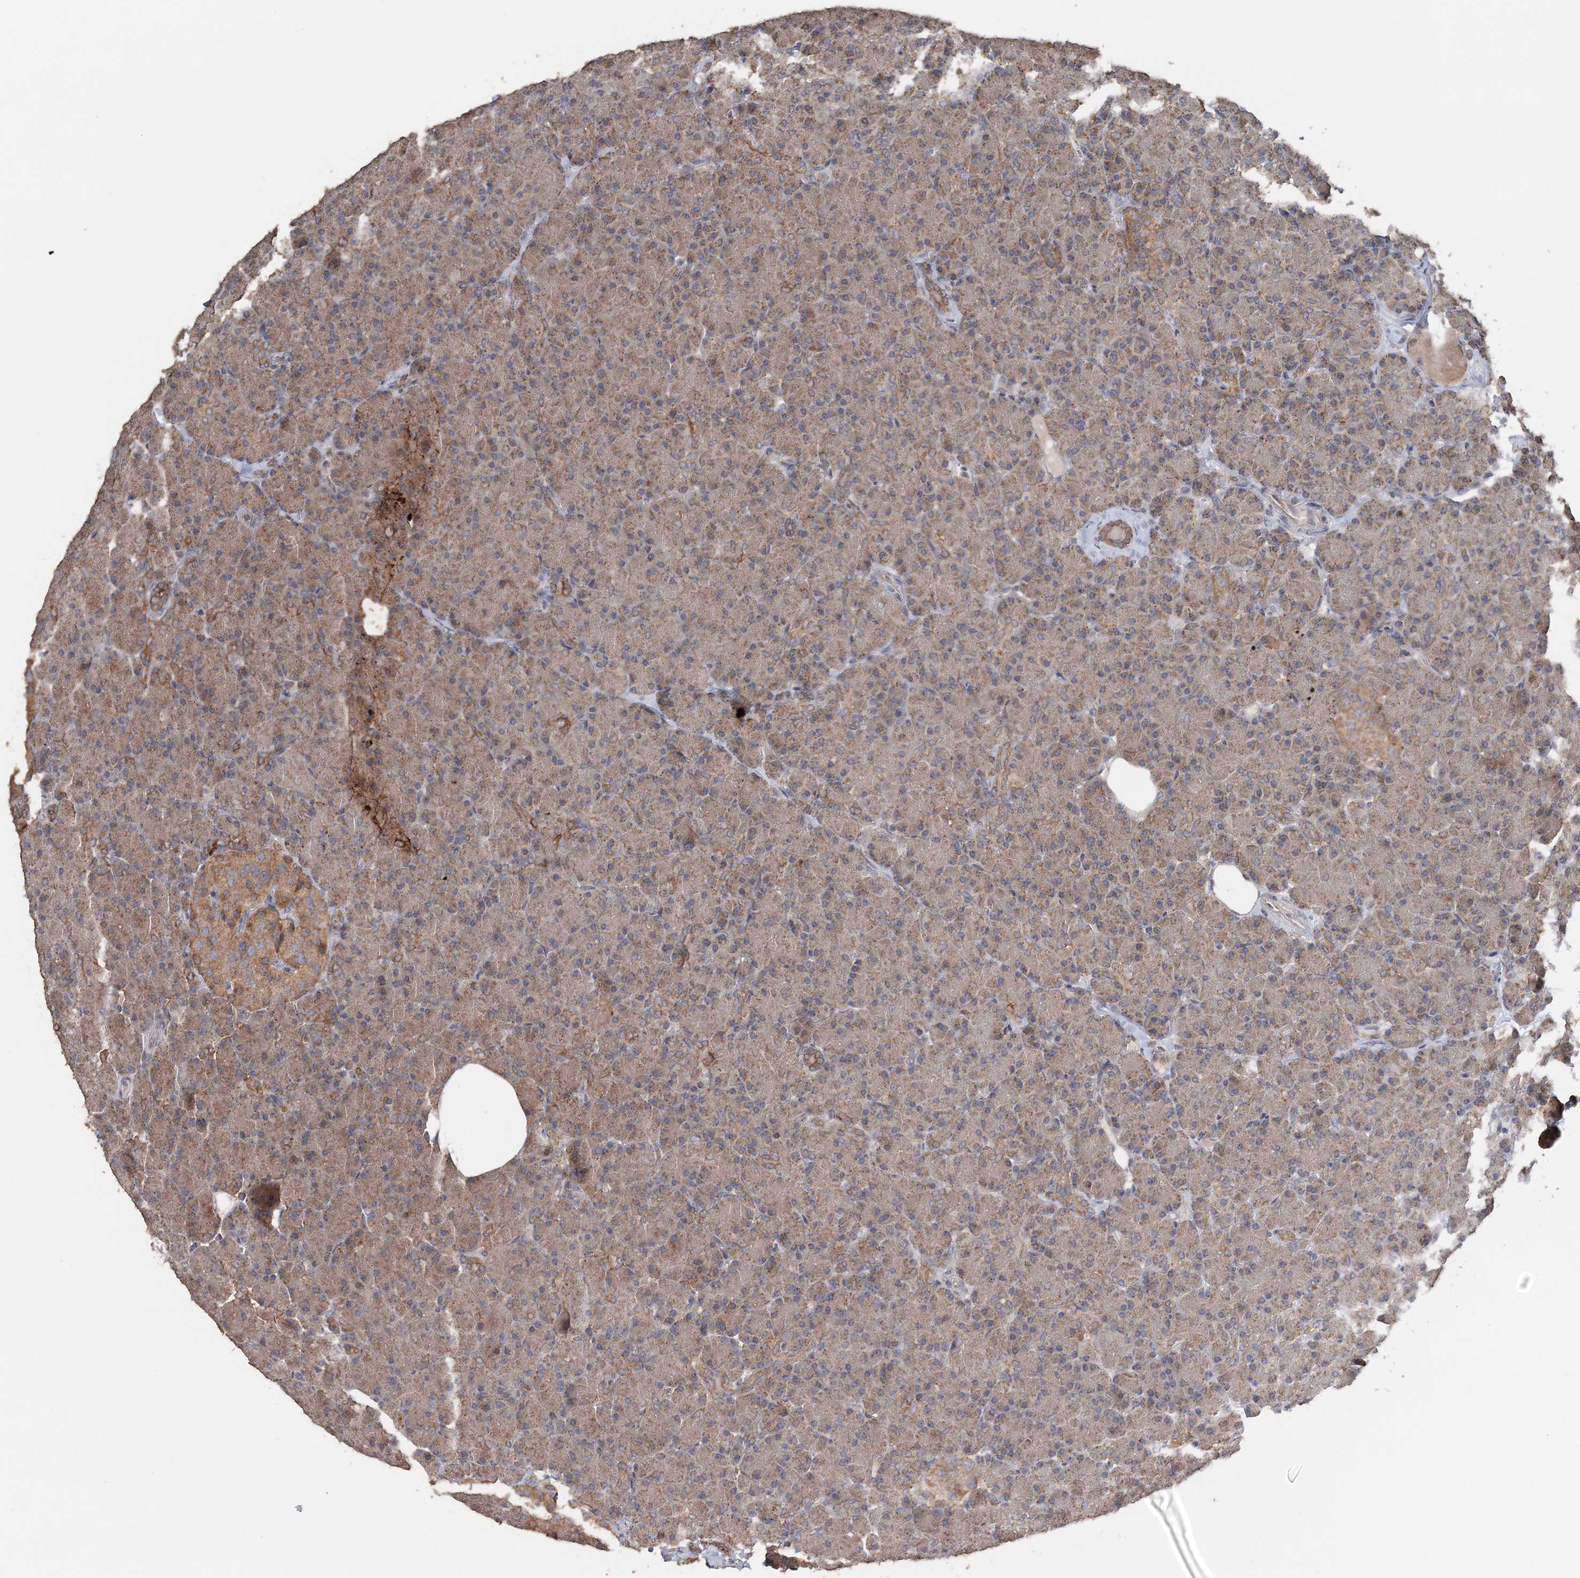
{"staining": {"intensity": "moderate", "quantity": "25%-75%", "location": "cytoplasmic/membranous"}, "tissue": "pancreas", "cell_type": "Exocrine glandular cells", "image_type": "normal", "snomed": [{"axis": "morphology", "description": "Normal tissue, NOS"}, {"axis": "topography", "description": "Pancreas"}], "caption": "Pancreas stained with DAB (3,3'-diaminobenzidine) immunohistochemistry demonstrates medium levels of moderate cytoplasmic/membranous expression in approximately 25%-75% of exocrine glandular cells.", "gene": "RAB14", "patient": {"sex": "female", "age": 43}}